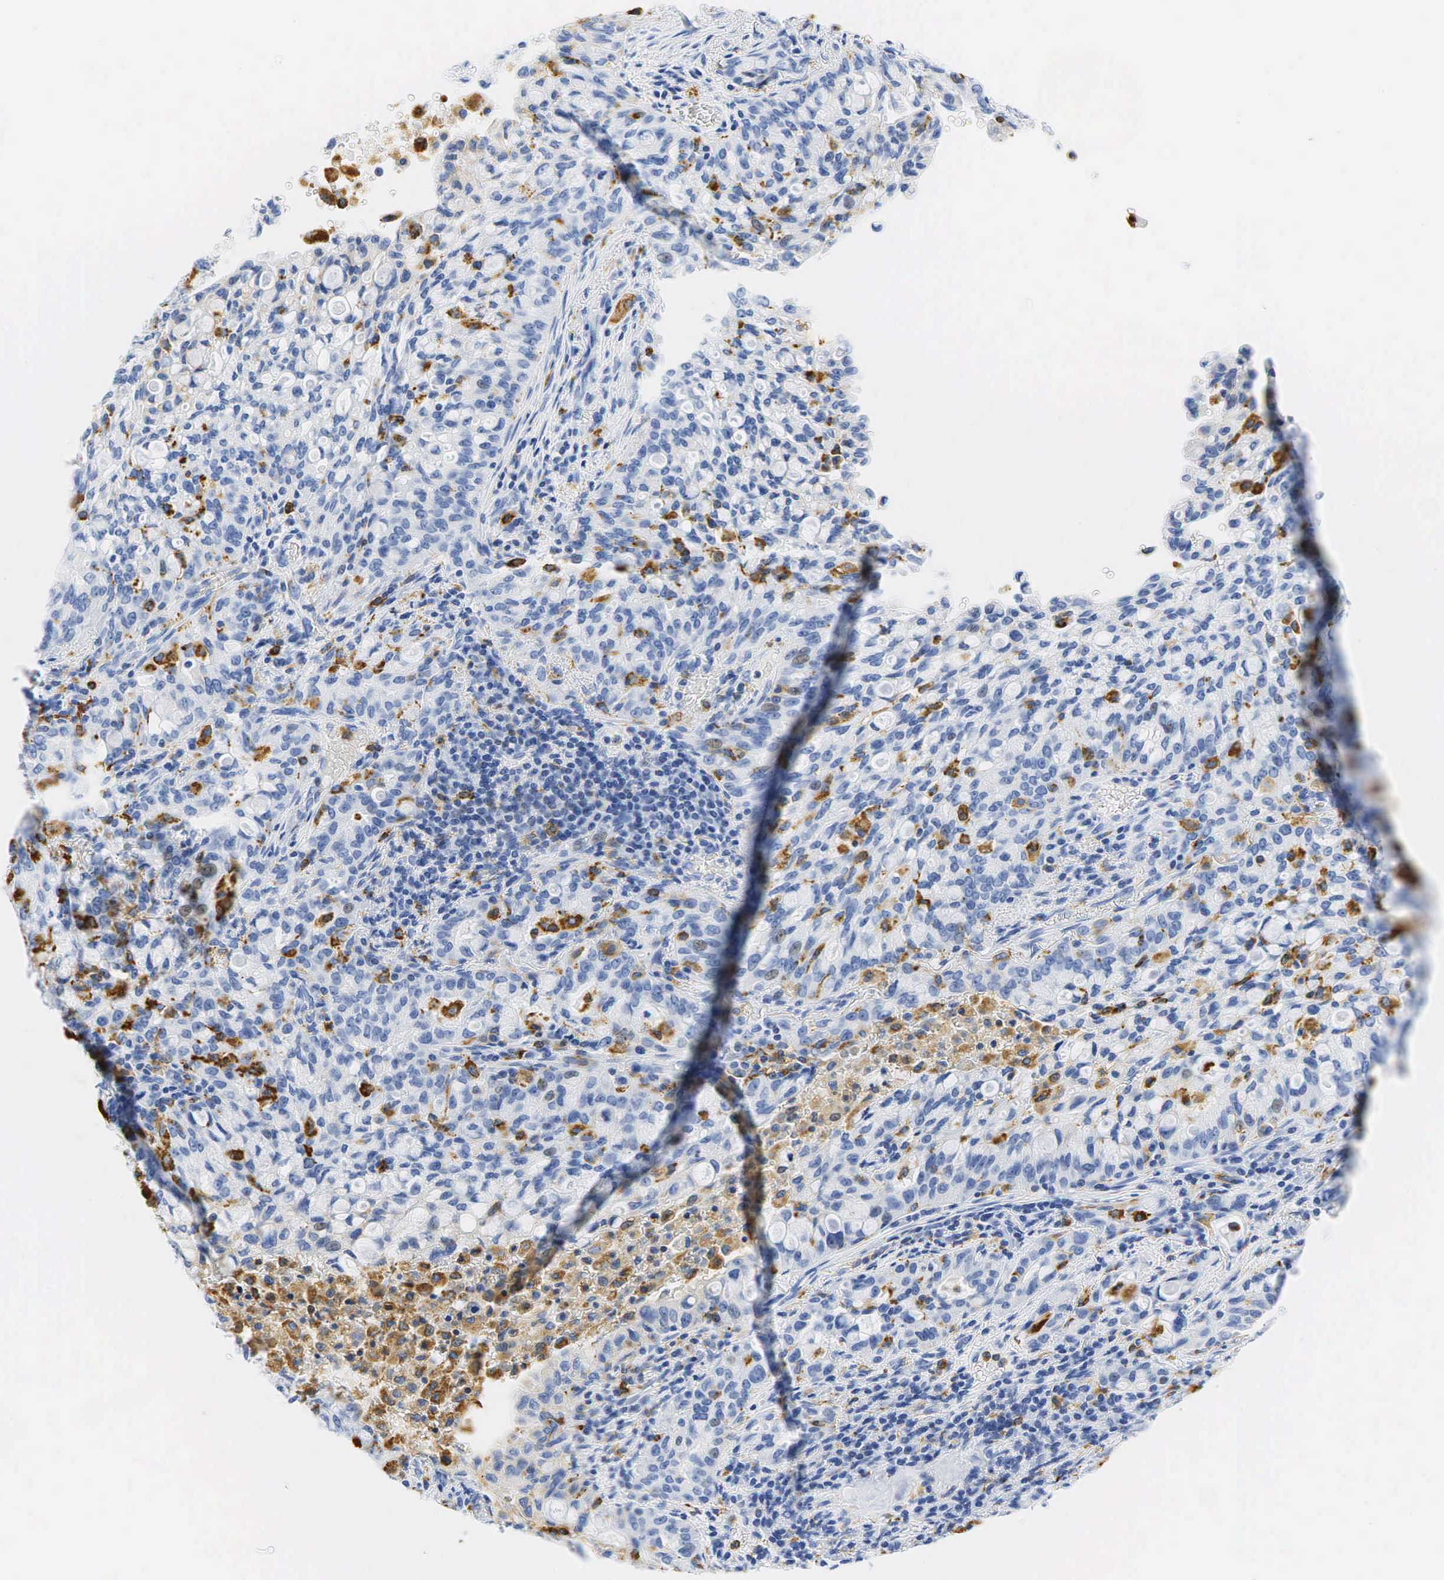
{"staining": {"intensity": "negative", "quantity": "none", "location": "none"}, "tissue": "lung cancer", "cell_type": "Tumor cells", "image_type": "cancer", "snomed": [{"axis": "morphology", "description": "Adenocarcinoma, NOS"}, {"axis": "topography", "description": "Lung"}], "caption": "The histopathology image shows no staining of tumor cells in lung cancer.", "gene": "CD68", "patient": {"sex": "female", "age": 44}}